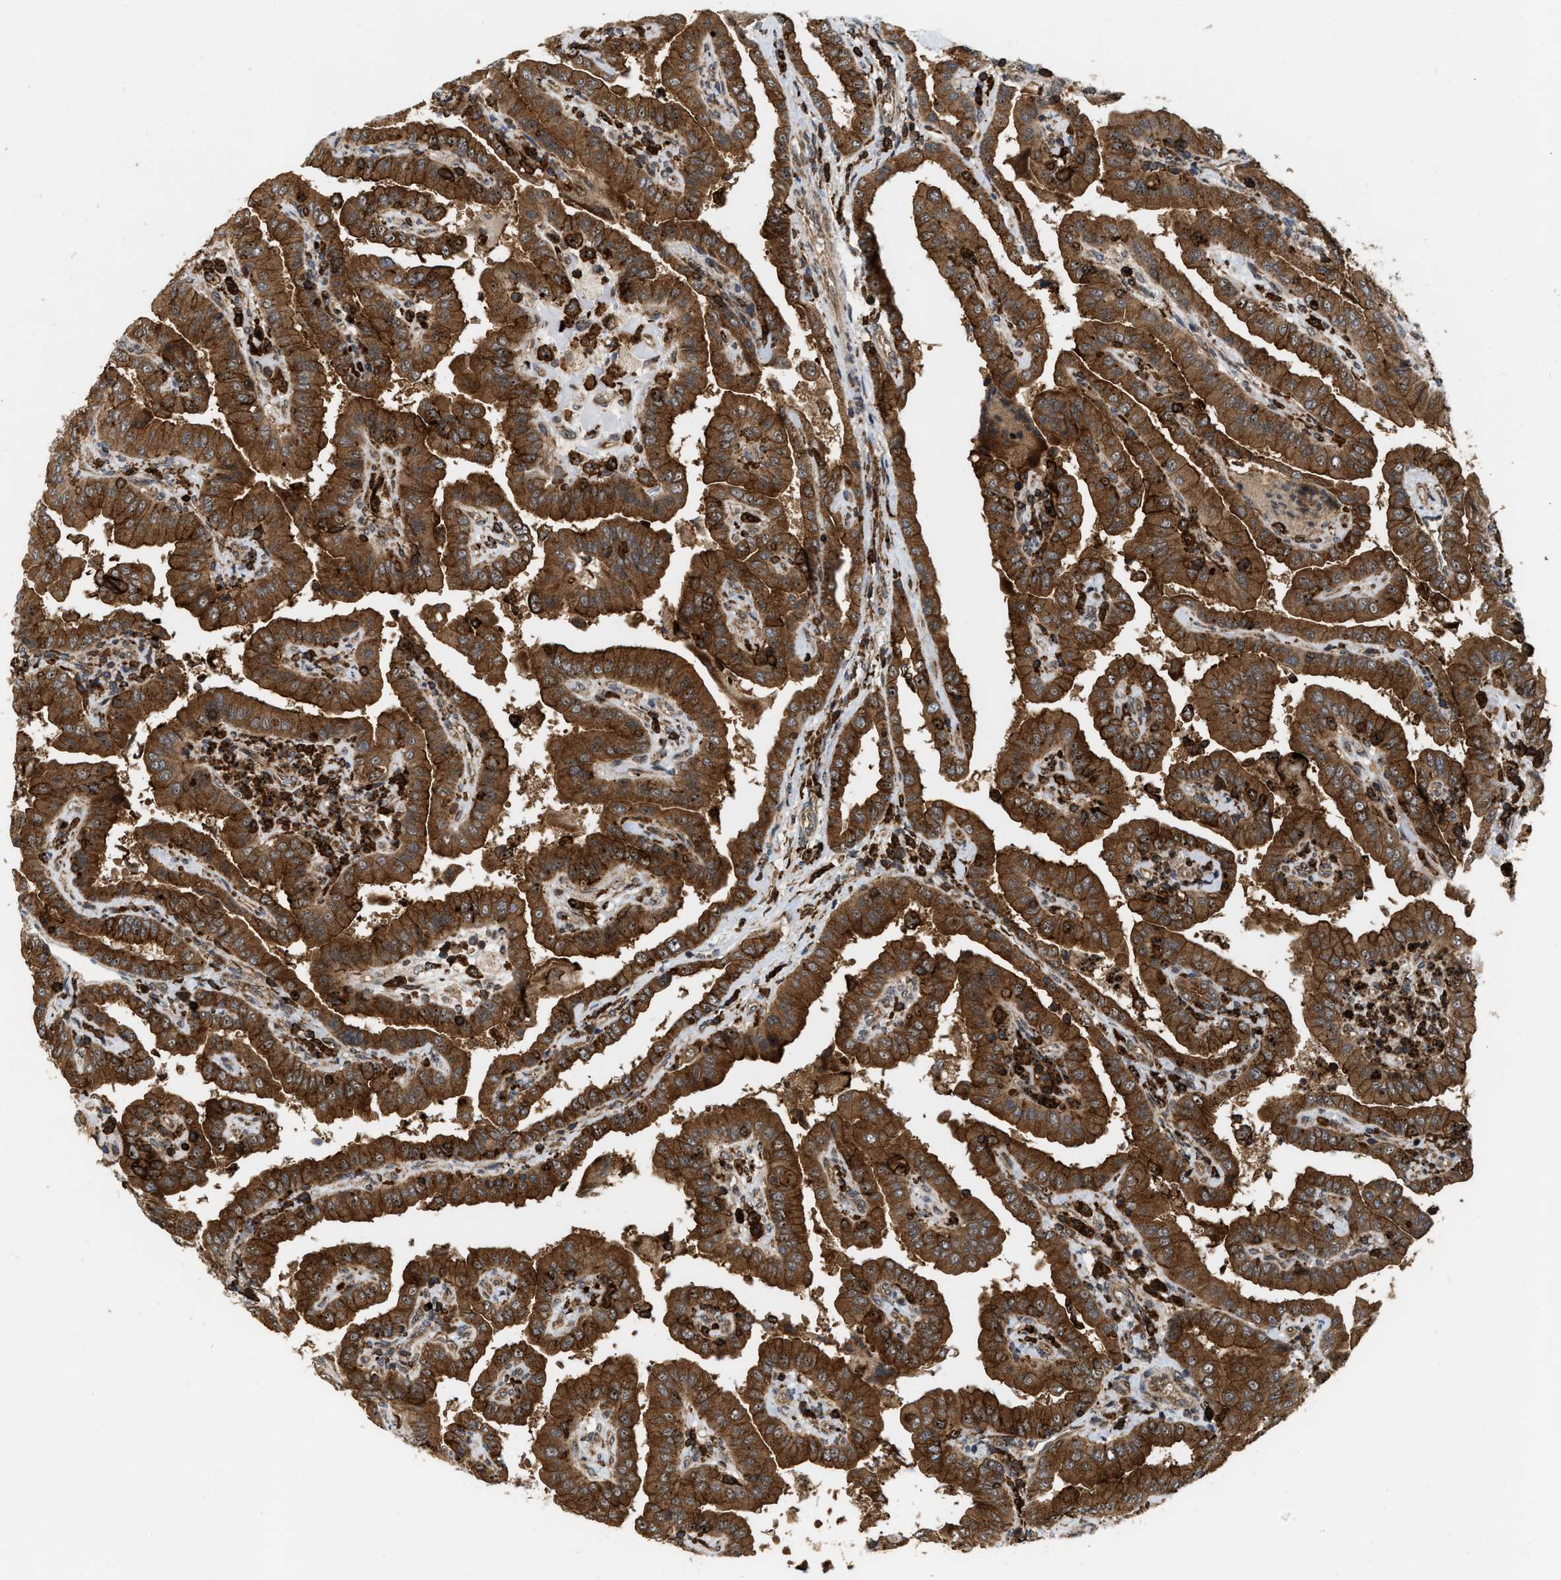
{"staining": {"intensity": "strong", "quantity": ">75%", "location": "cytoplasmic/membranous"}, "tissue": "thyroid cancer", "cell_type": "Tumor cells", "image_type": "cancer", "snomed": [{"axis": "morphology", "description": "Papillary adenocarcinoma, NOS"}, {"axis": "topography", "description": "Thyroid gland"}], "caption": "Tumor cells reveal high levels of strong cytoplasmic/membranous positivity in approximately >75% of cells in papillary adenocarcinoma (thyroid).", "gene": "IQCE", "patient": {"sex": "male", "age": 33}}